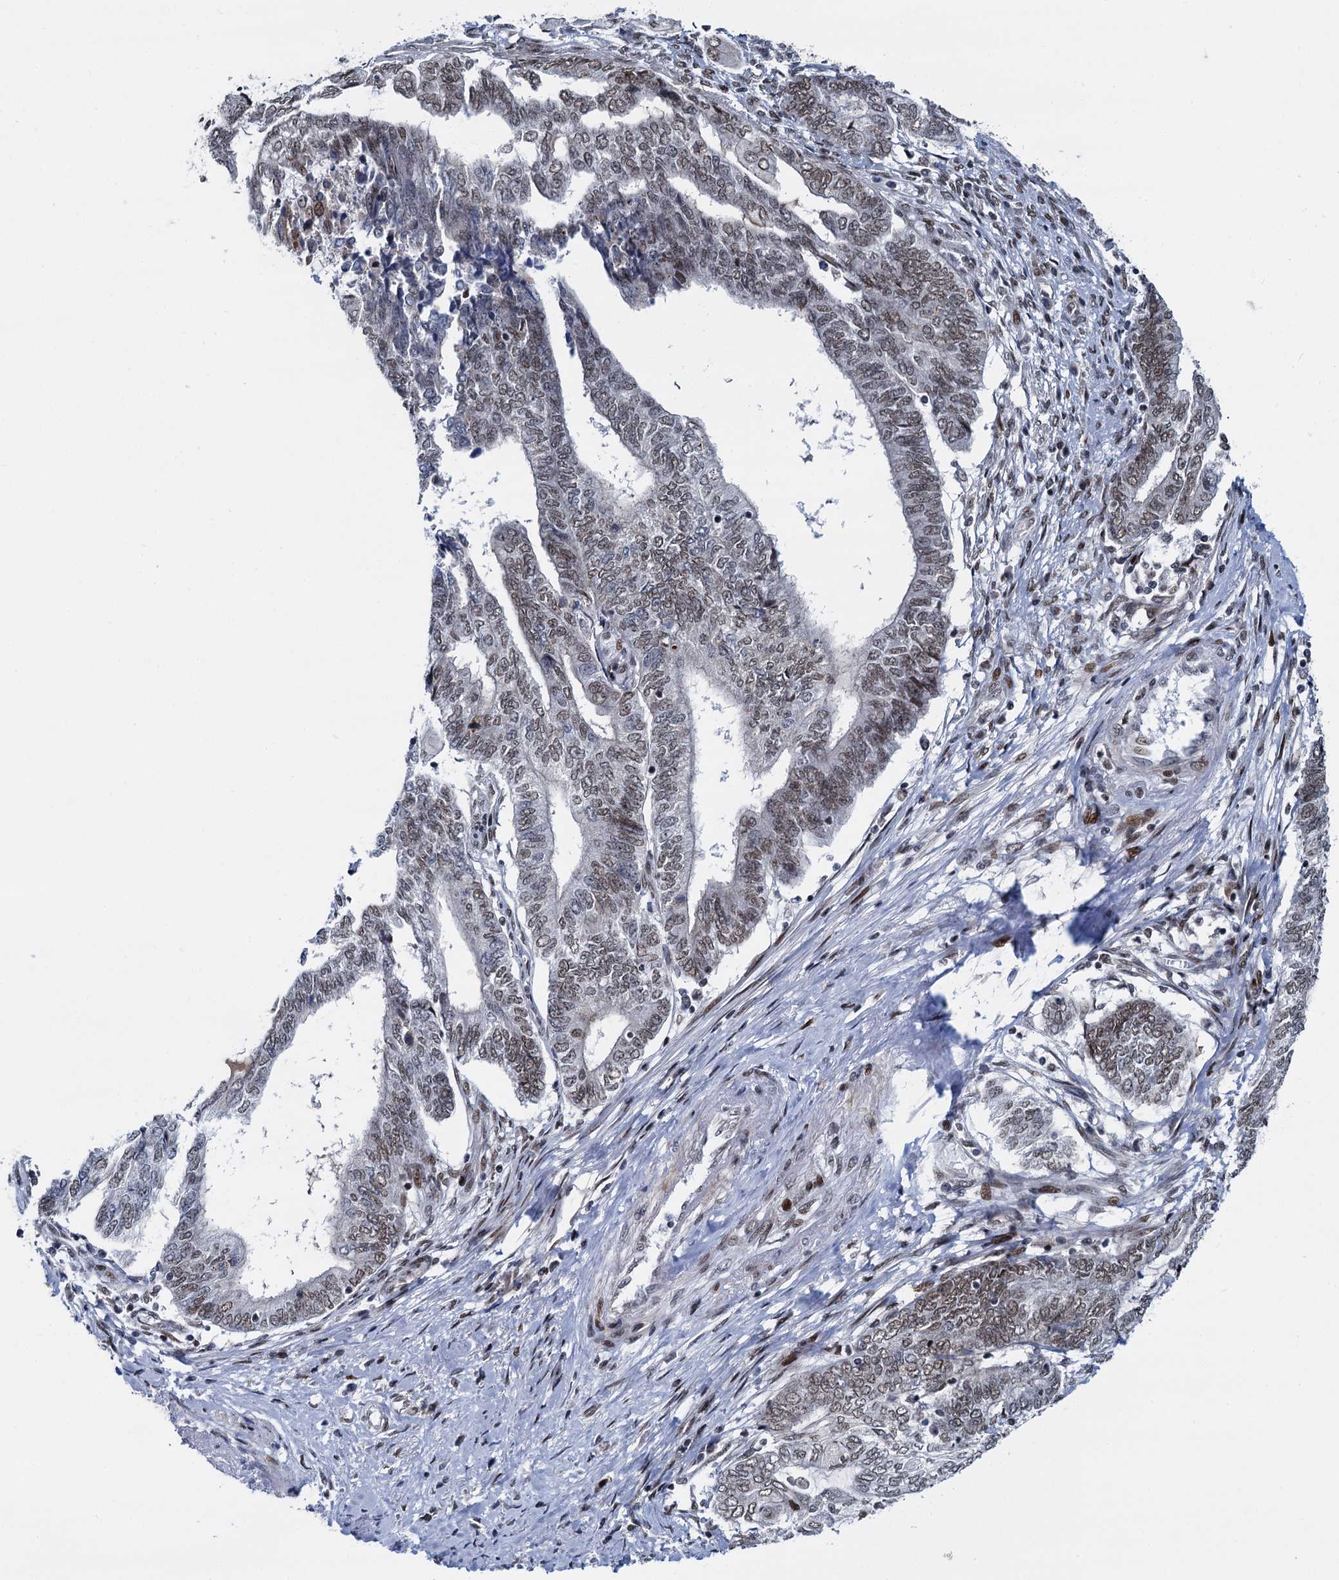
{"staining": {"intensity": "moderate", "quantity": ">75%", "location": "nuclear"}, "tissue": "endometrial cancer", "cell_type": "Tumor cells", "image_type": "cancer", "snomed": [{"axis": "morphology", "description": "Adenocarcinoma, NOS"}, {"axis": "topography", "description": "Uterus"}, {"axis": "topography", "description": "Endometrium"}], "caption": "Immunohistochemical staining of endometrial cancer reveals medium levels of moderate nuclear positivity in approximately >75% of tumor cells. (DAB = brown stain, brightfield microscopy at high magnification).", "gene": "RUFY2", "patient": {"sex": "female", "age": 70}}